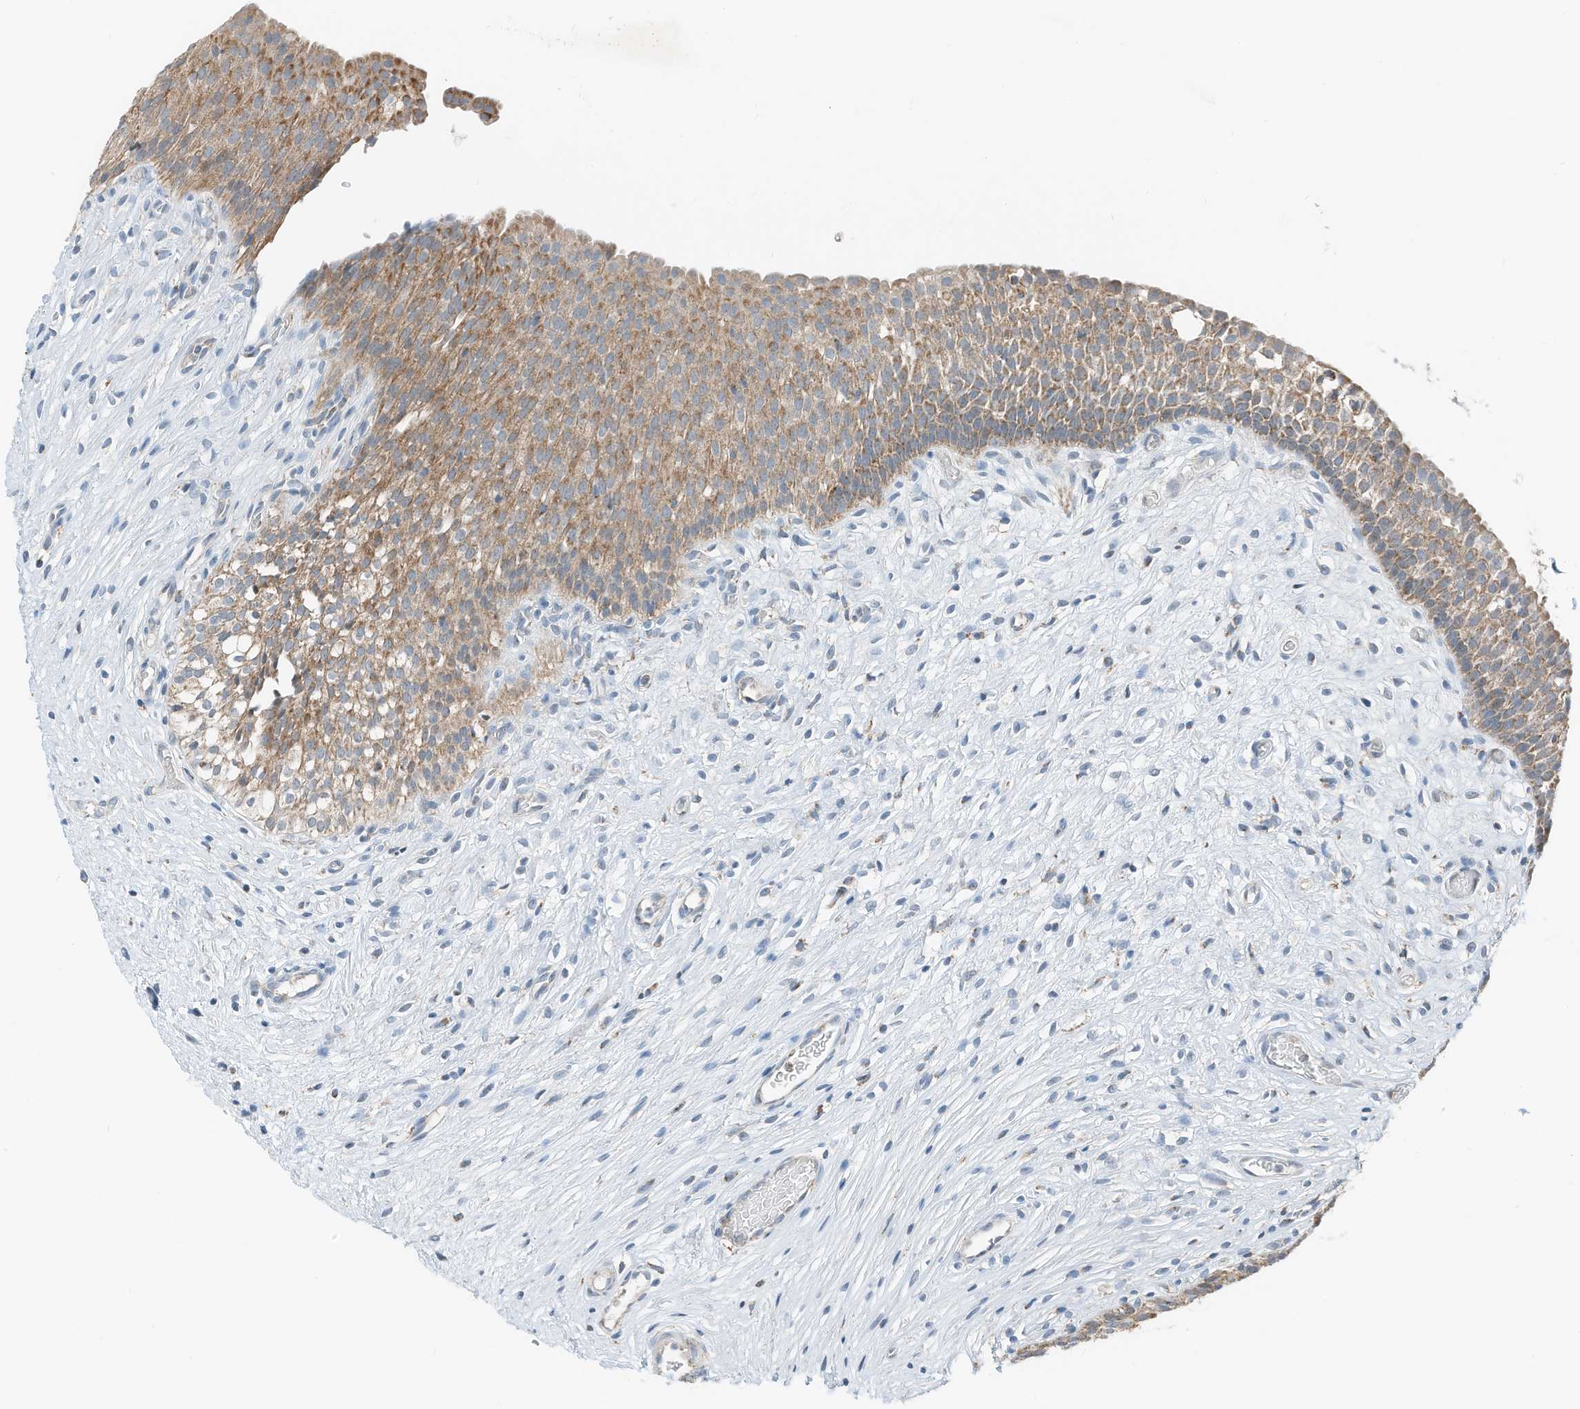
{"staining": {"intensity": "moderate", "quantity": ">75%", "location": "cytoplasmic/membranous"}, "tissue": "urinary bladder", "cell_type": "Urothelial cells", "image_type": "normal", "snomed": [{"axis": "morphology", "description": "Normal tissue, NOS"}, {"axis": "topography", "description": "Urinary bladder"}], "caption": "Urinary bladder stained with a brown dye shows moderate cytoplasmic/membranous positive positivity in about >75% of urothelial cells.", "gene": "RMND1", "patient": {"sex": "male", "age": 1}}